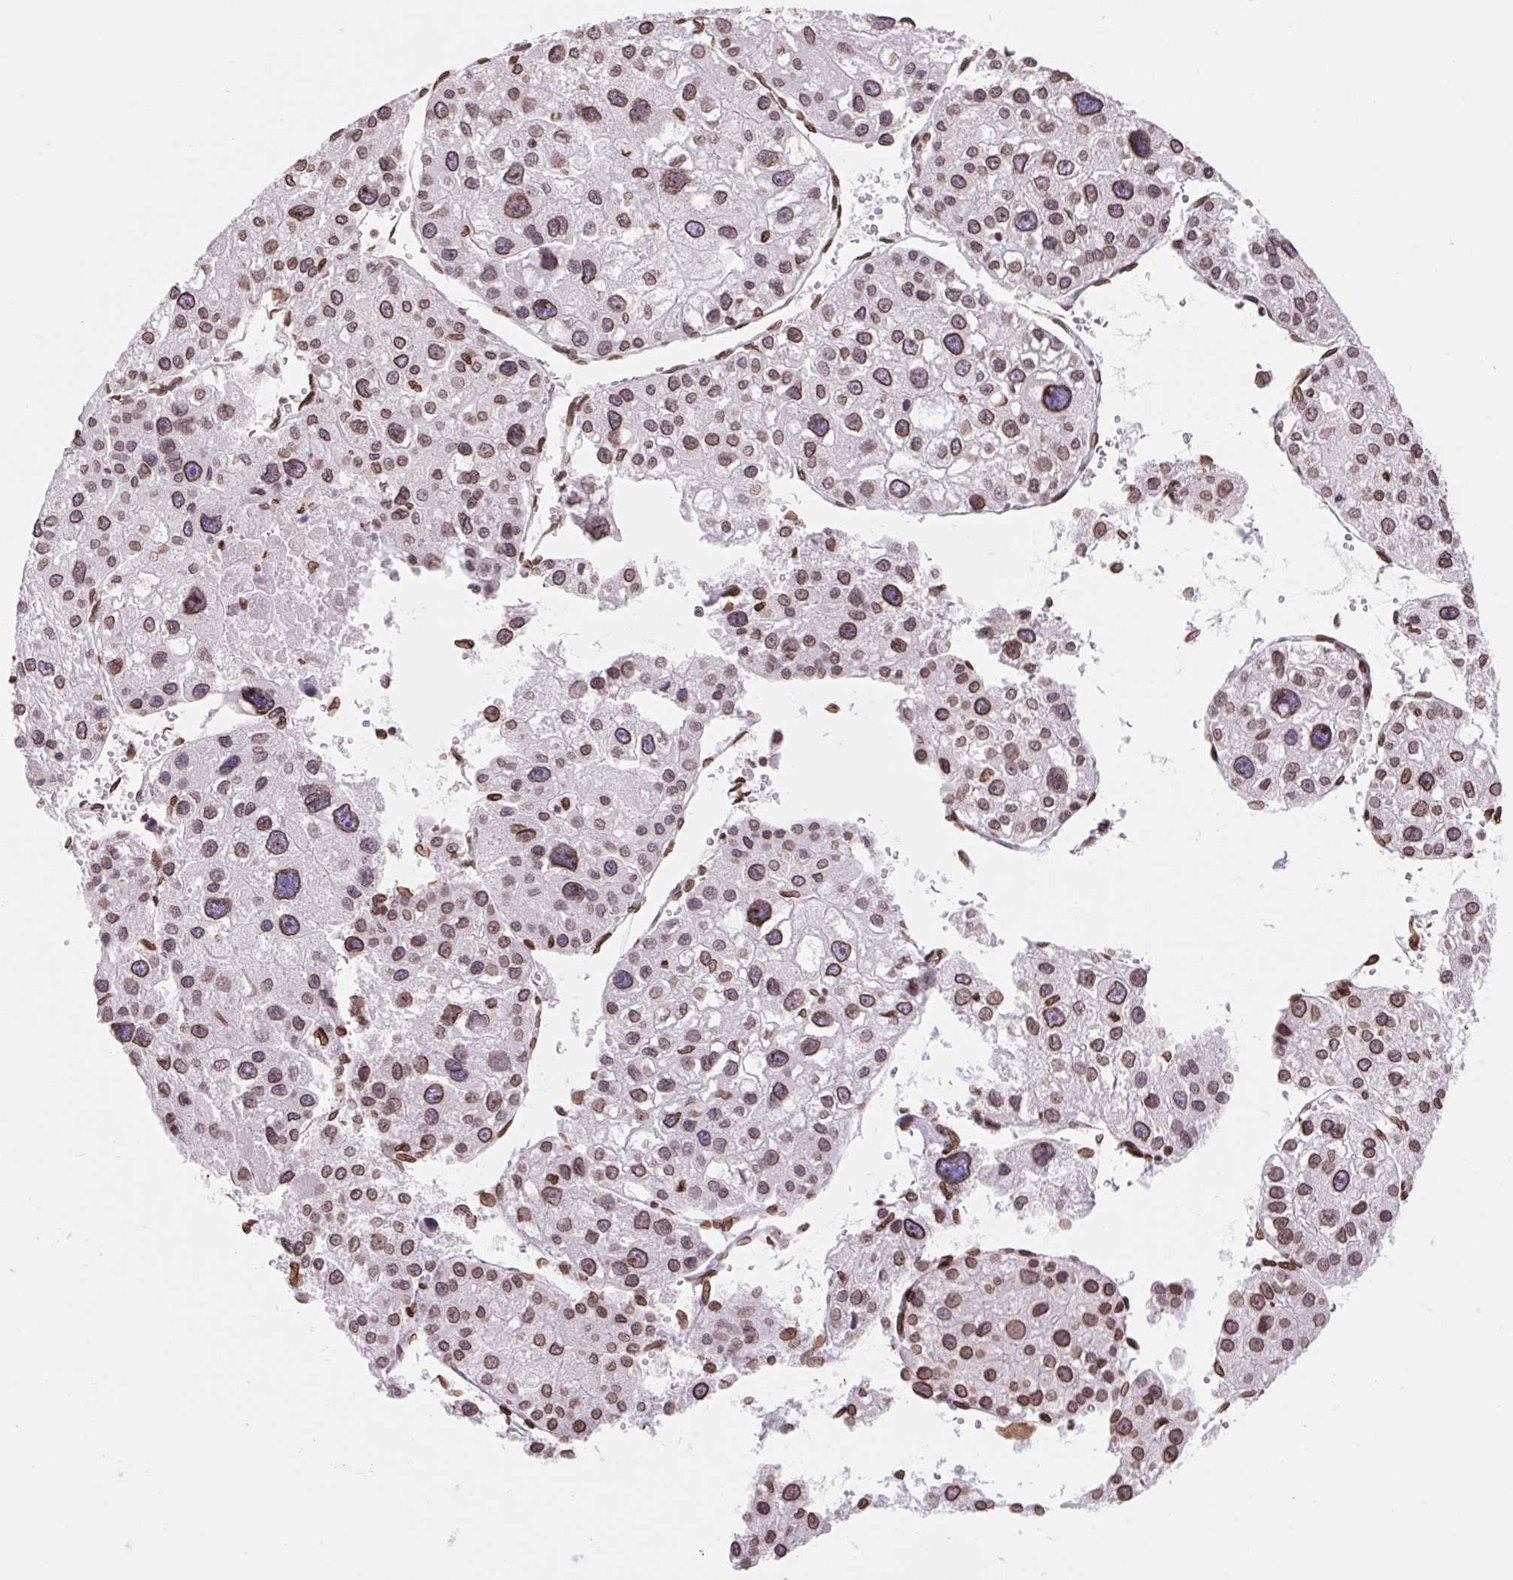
{"staining": {"intensity": "strong", "quantity": "25%-75%", "location": "cytoplasmic/membranous,nuclear"}, "tissue": "liver cancer", "cell_type": "Tumor cells", "image_type": "cancer", "snomed": [{"axis": "morphology", "description": "Carcinoma, Hepatocellular, NOS"}, {"axis": "topography", "description": "Liver"}], "caption": "A high-resolution image shows immunohistochemistry (IHC) staining of hepatocellular carcinoma (liver), which demonstrates strong cytoplasmic/membranous and nuclear positivity in about 25%-75% of tumor cells.", "gene": "LMNB2", "patient": {"sex": "male", "age": 73}}